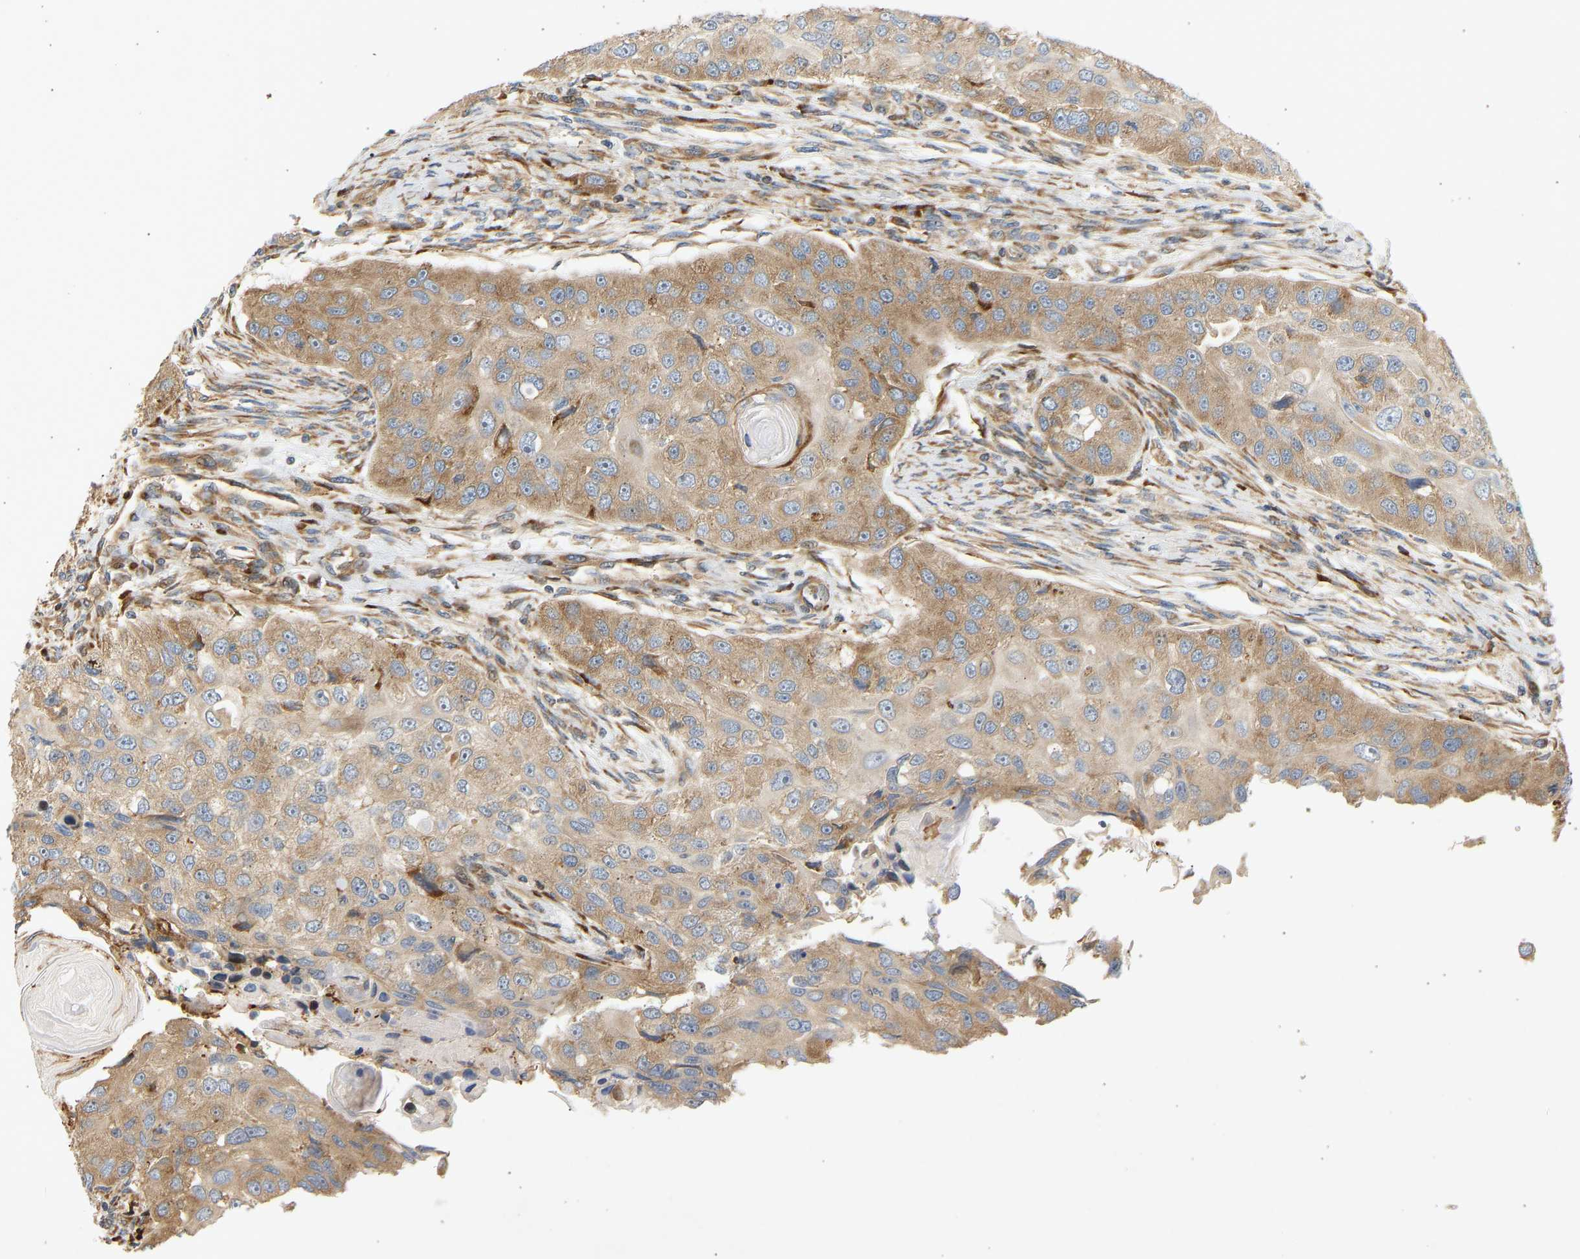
{"staining": {"intensity": "moderate", "quantity": ">75%", "location": "cytoplasmic/membranous"}, "tissue": "head and neck cancer", "cell_type": "Tumor cells", "image_type": "cancer", "snomed": [{"axis": "morphology", "description": "Normal tissue, NOS"}, {"axis": "morphology", "description": "Squamous cell carcinoma, NOS"}, {"axis": "topography", "description": "Skeletal muscle"}, {"axis": "topography", "description": "Head-Neck"}], "caption": "Approximately >75% of tumor cells in head and neck squamous cell carcinoma demonstrate moderate cytoplasmic/membranous protein staining as visualized by brown immunohistochemical staining.", "gene": "RPS14", "patient": {"sex": "male", "age": 51}}